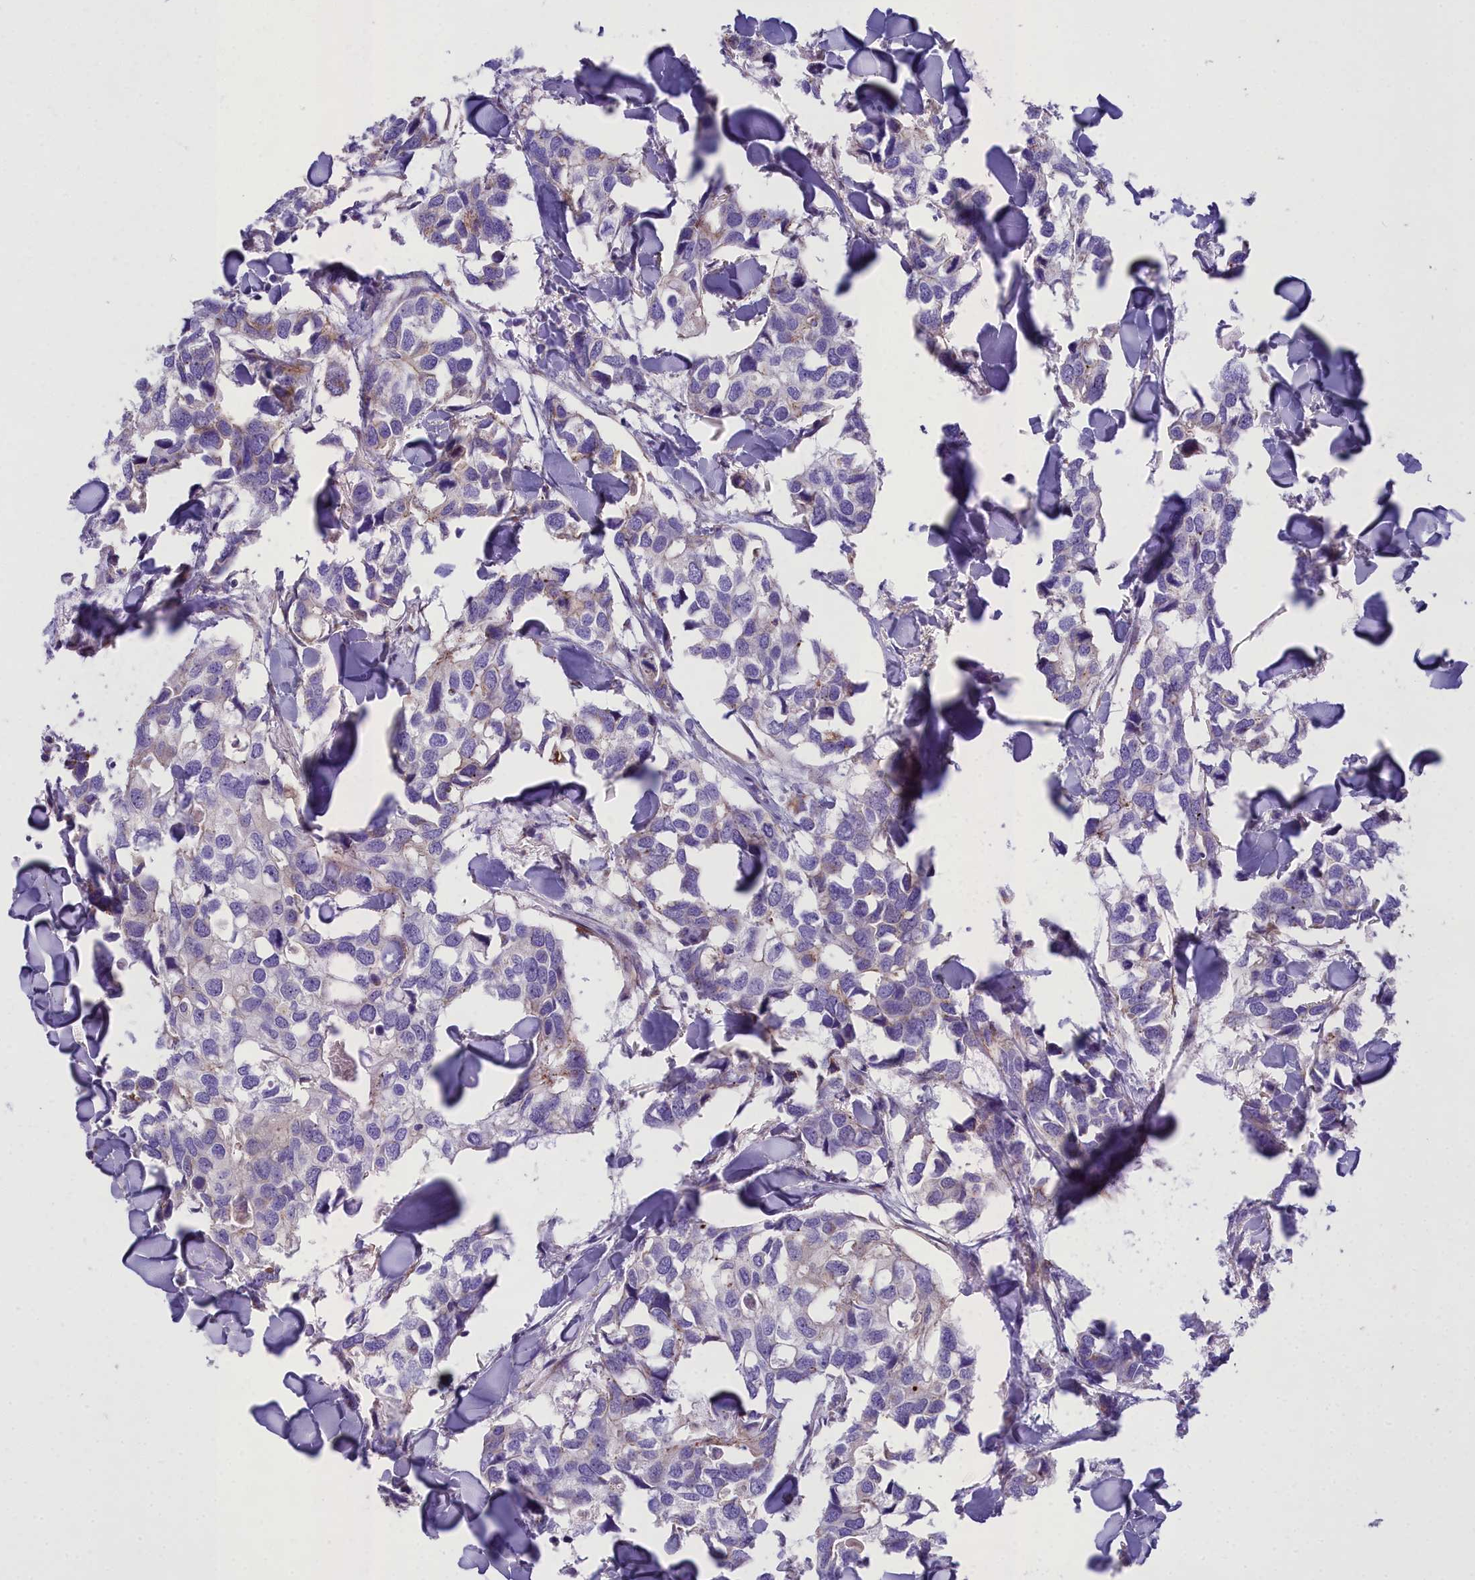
{"staining": {"intensity": "negative", "quantity": "none", "location": "none"}, "tissue": "breast cancer", "cell_type": "Tumor cells", "image_type": "cancer", "snomed": [{"axis": "morphology", "description": "Duct carcinoma"}, {"axis": "topography", "description": "Breast"}], "caption": "Immunohistochemistry micrograph of intraductal carcinoma (breast) stained for a protein (brown), which reveals no positivity in tumor cells. Brightfield microscopy of IHC stained with DAB (brown) and hematoxylin (blue), captured at high magnification.", "gene": "GFRA1", "patient": {"sex": "female", "age": 83}}